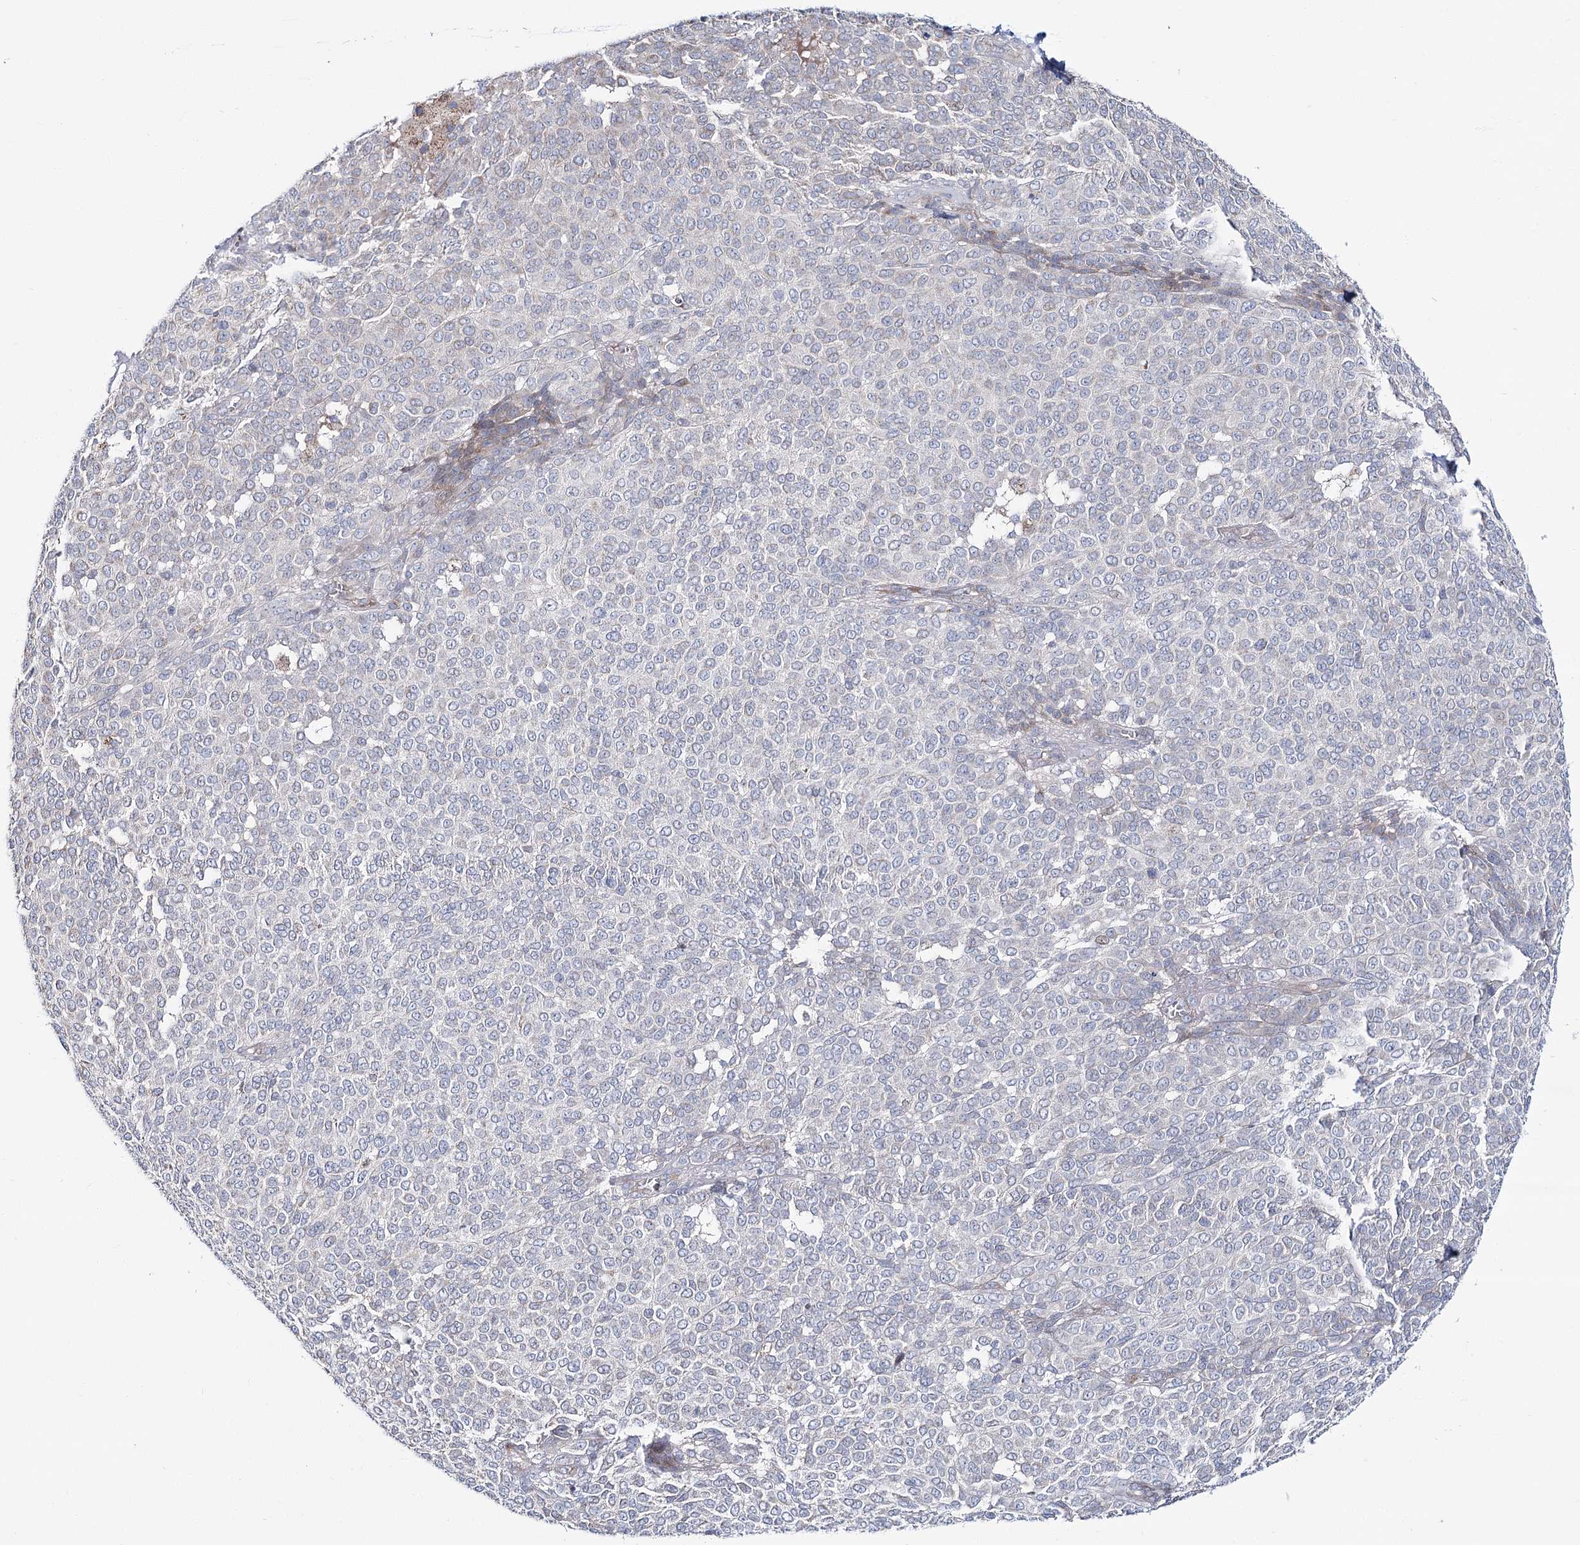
{"staining": {"intensity": "negative", "quantity": "none", "location": "none"}, "tissue": "melanoma", "cell_type": "Tumor cells", "image_type": "cancer", "snomed": [{"axis": "morphology", "description": "Malignant melanoma, NOS"}, {"axis": "topography", "description": "Skin"}], "caption": "The histopathology image shows no staining of tumor cells in melanoma.", "gene": "CPLANE1", "patient": {"sex": "male", "age": 49}}